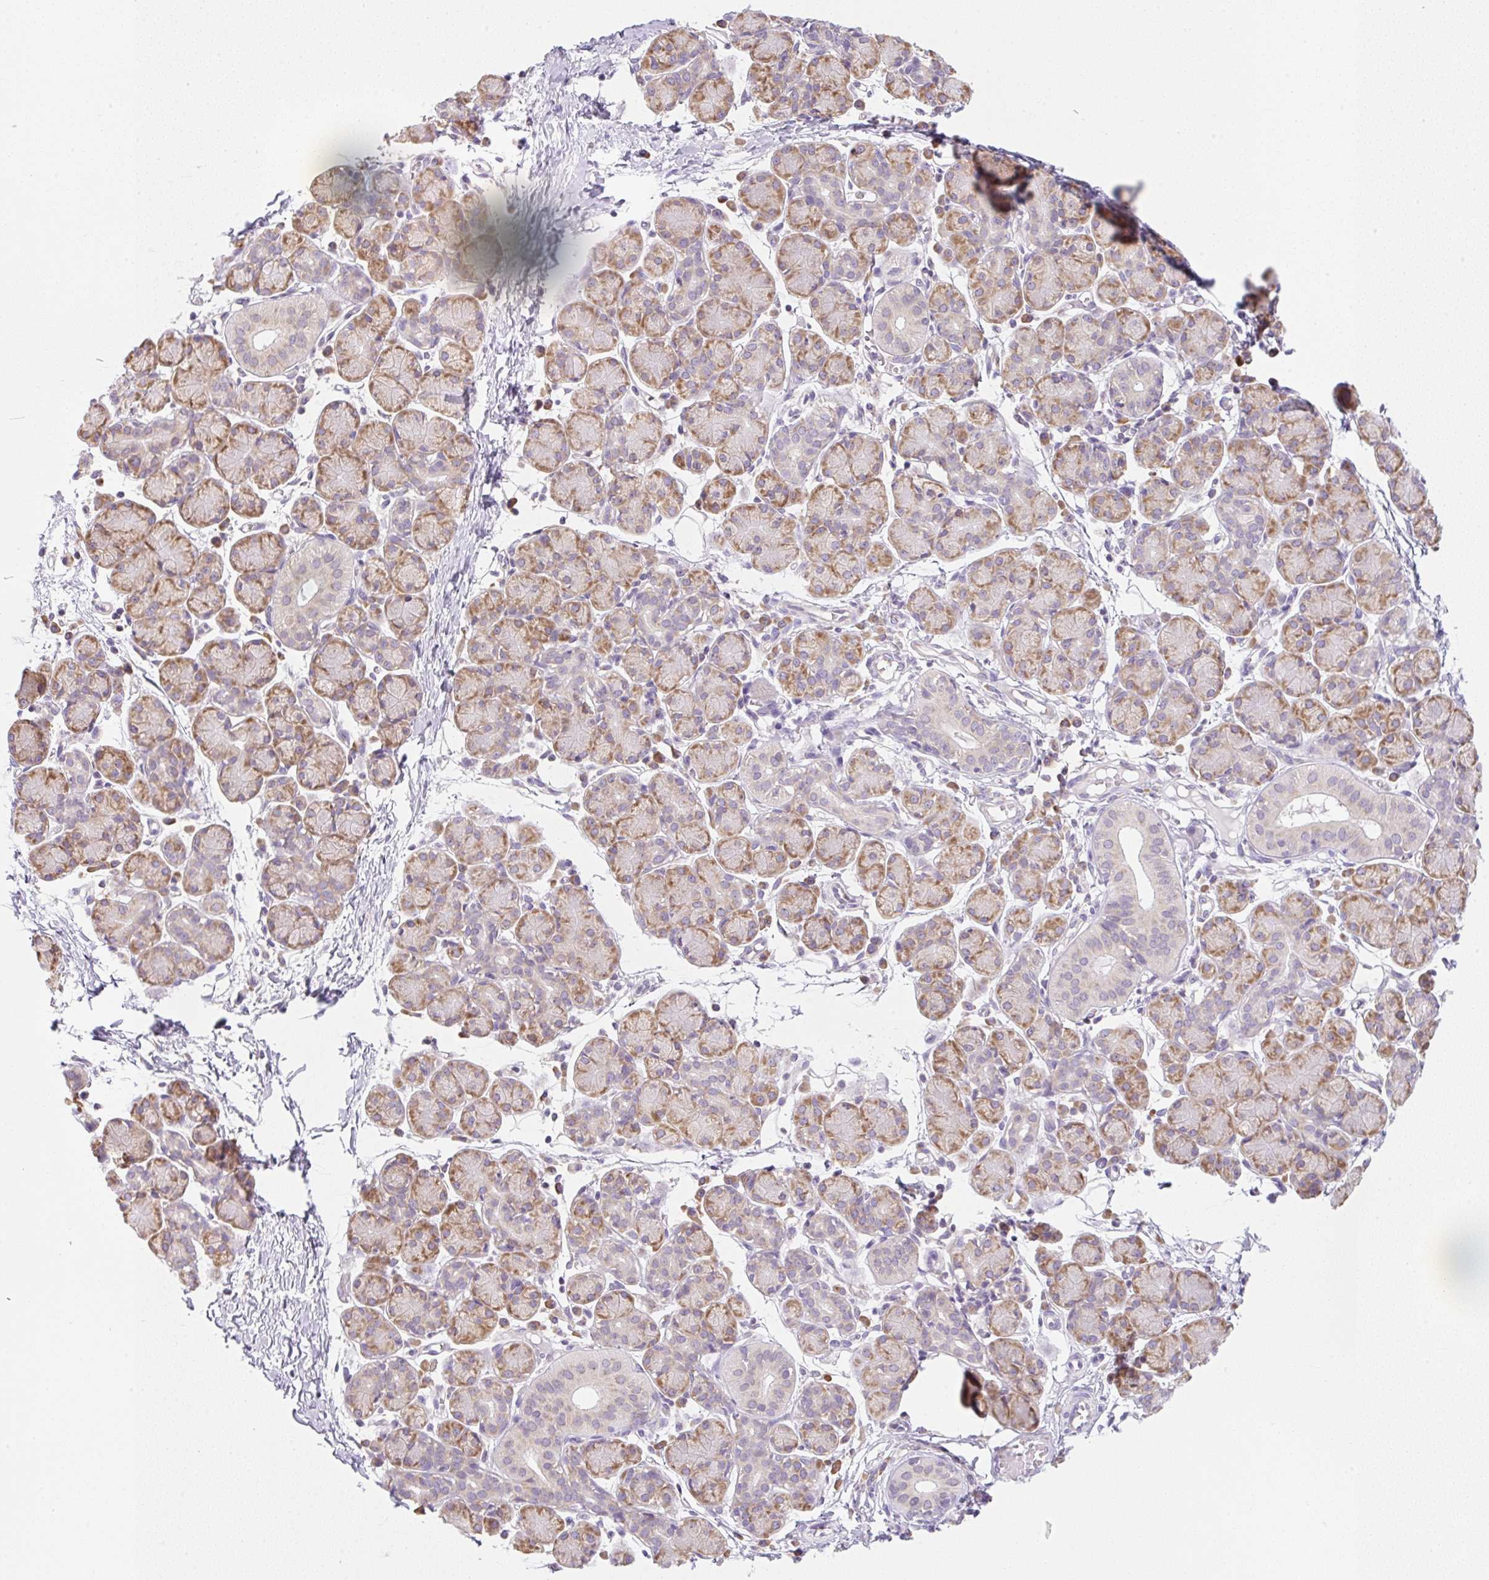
{"staining": {"intensity": "moderate", "quantity": "25%-75%", "location": "cytoplasmic/membranous"}, "tissue": "salivary gland", "cell_type": "Glandular cells", "image_type": "normal", "snomed": [{"axis": "morphology", "description": "Normal tissue, NOS"}, {"axis": "morphology", "description": "Inflammation, NOS"}, {"axis": "topography", "description": "Lymph node"}, {"axis": "topography", "description": "Salivary gland"}], "caption": "Moderate cytoplasmic/membranous staining is present in about 25%-75% of glandular cells in normal salivary gland.", "gene": "RPL18A", "patient": {"sex": "male", "age": 3}}